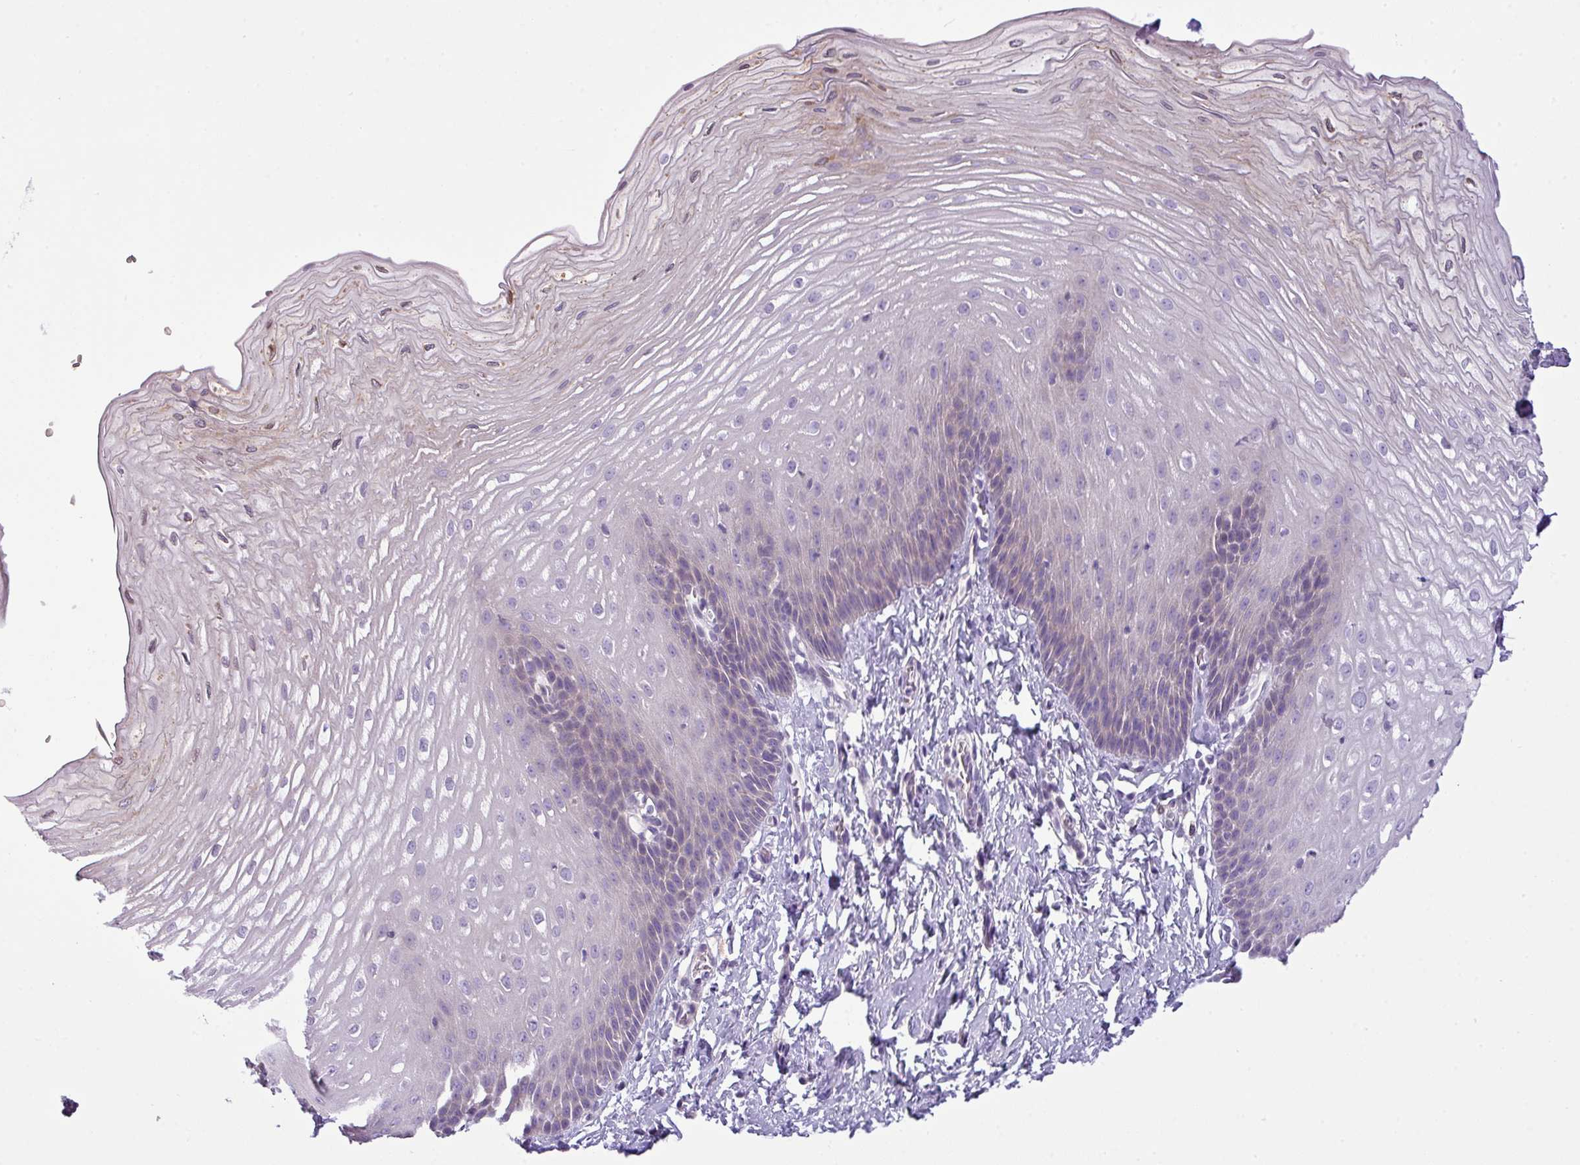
{"staining": {"intensity": "weak", "quantity": "<25%", "location": "cytoplasmic/membranous"}, "tissue": "esophagus", "cell_type": "Squamous epithelial cells", "image_type": "normal", "snomed": [{"axis": "morphology", "description": "Normal tissue, NOS"}, {"axis": "topography", "description": "Esophagus"}], "caption": "The IHC image has no significant positivity in squamous epithelial cells of esophagus. (Immunohistochemistry, brightfield microscopy, high magnification).", "gene": "TOR1AIP2", "patient": {"sex": "male", "age": 70}}